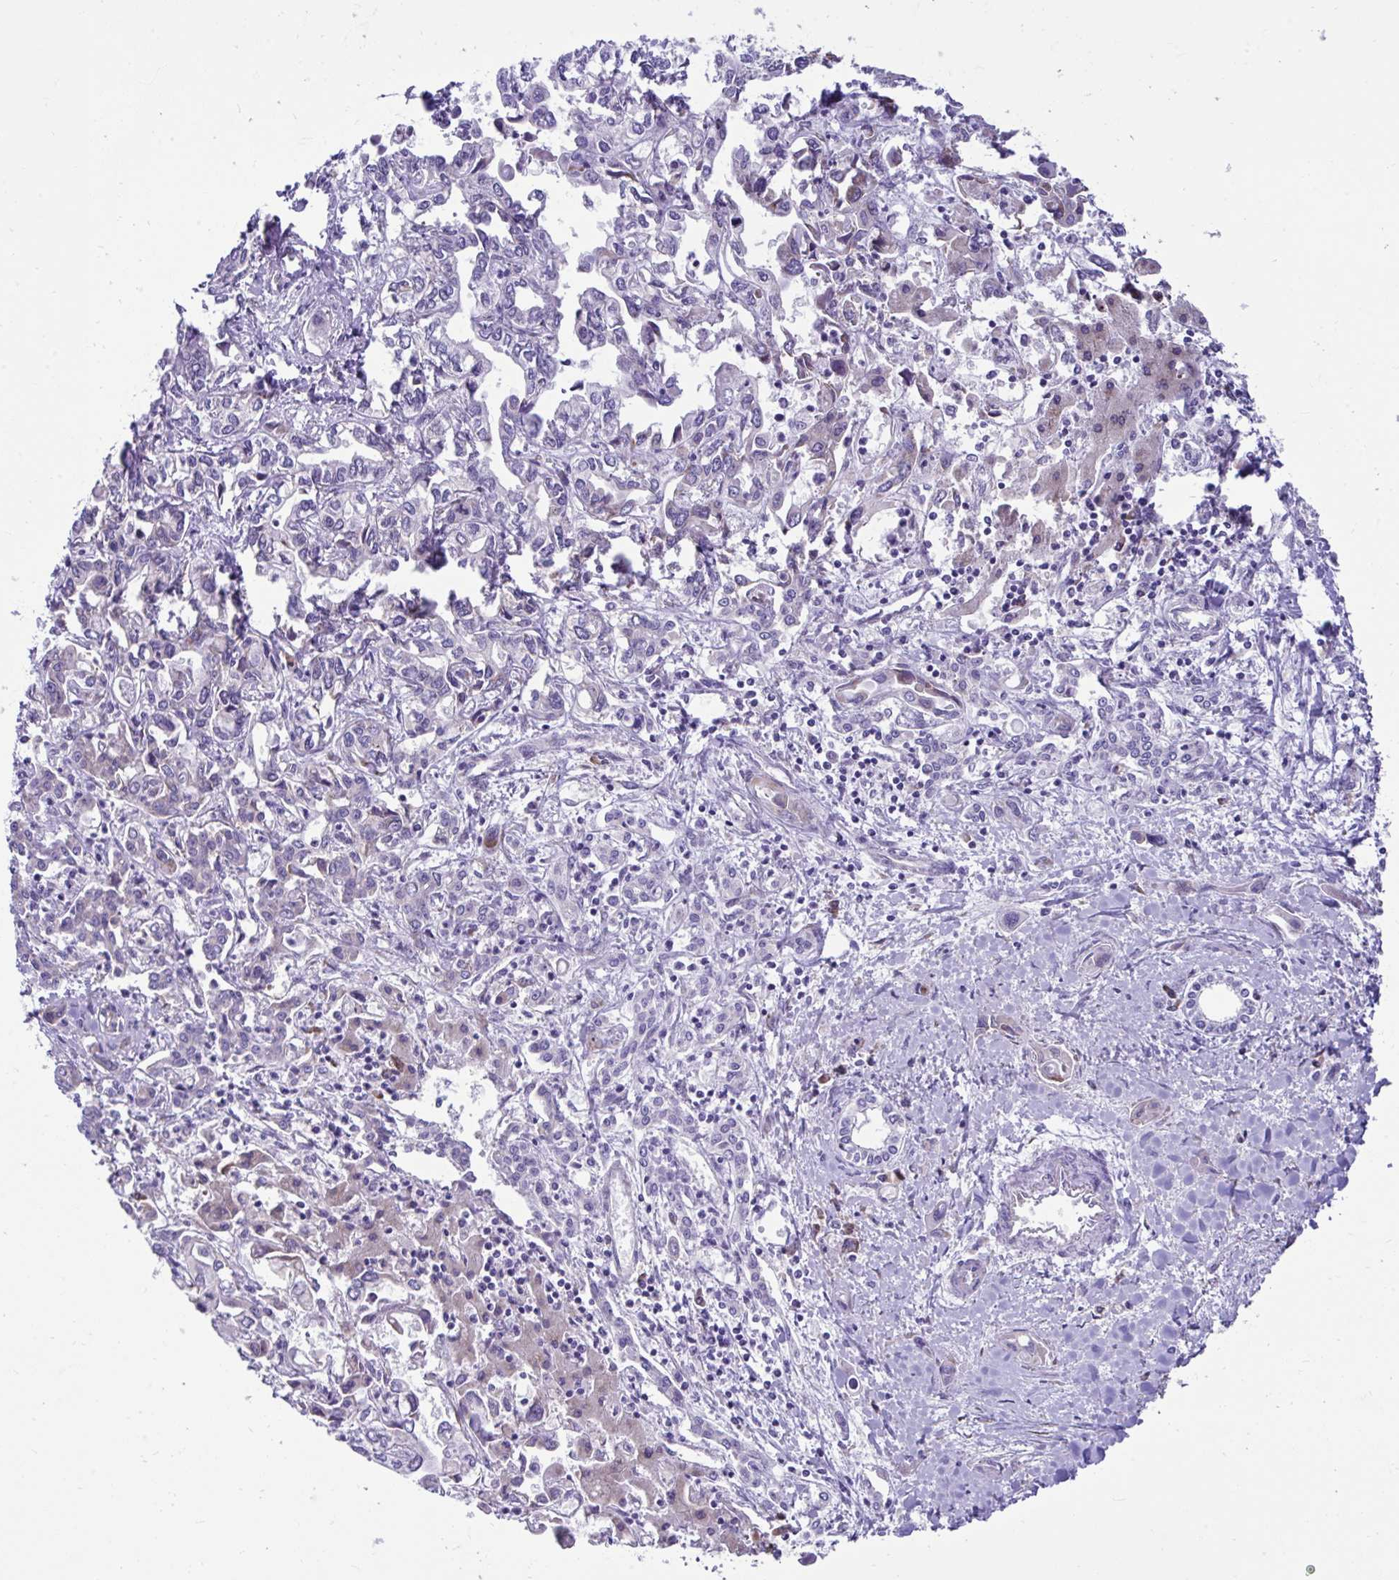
{"staining": {"intensity": "negative", "quantity": "none", "location": "none"}, "tissue": "liver cancer", "cell_type": "Tumor cells", "image_type": "cancer", "snomed": [{"axis": "morphology", "description": "Cholangiocarcinoma"}, {"axis": "topography", "description": "Liver"}], "caption": "High power microscopy histopathology image of an IHC image of liver cholangiocarcinoma, revealing no significant staining in tumor cells.", "gene": "RPL7", "patient": {"sex": "female", "age": 64}}